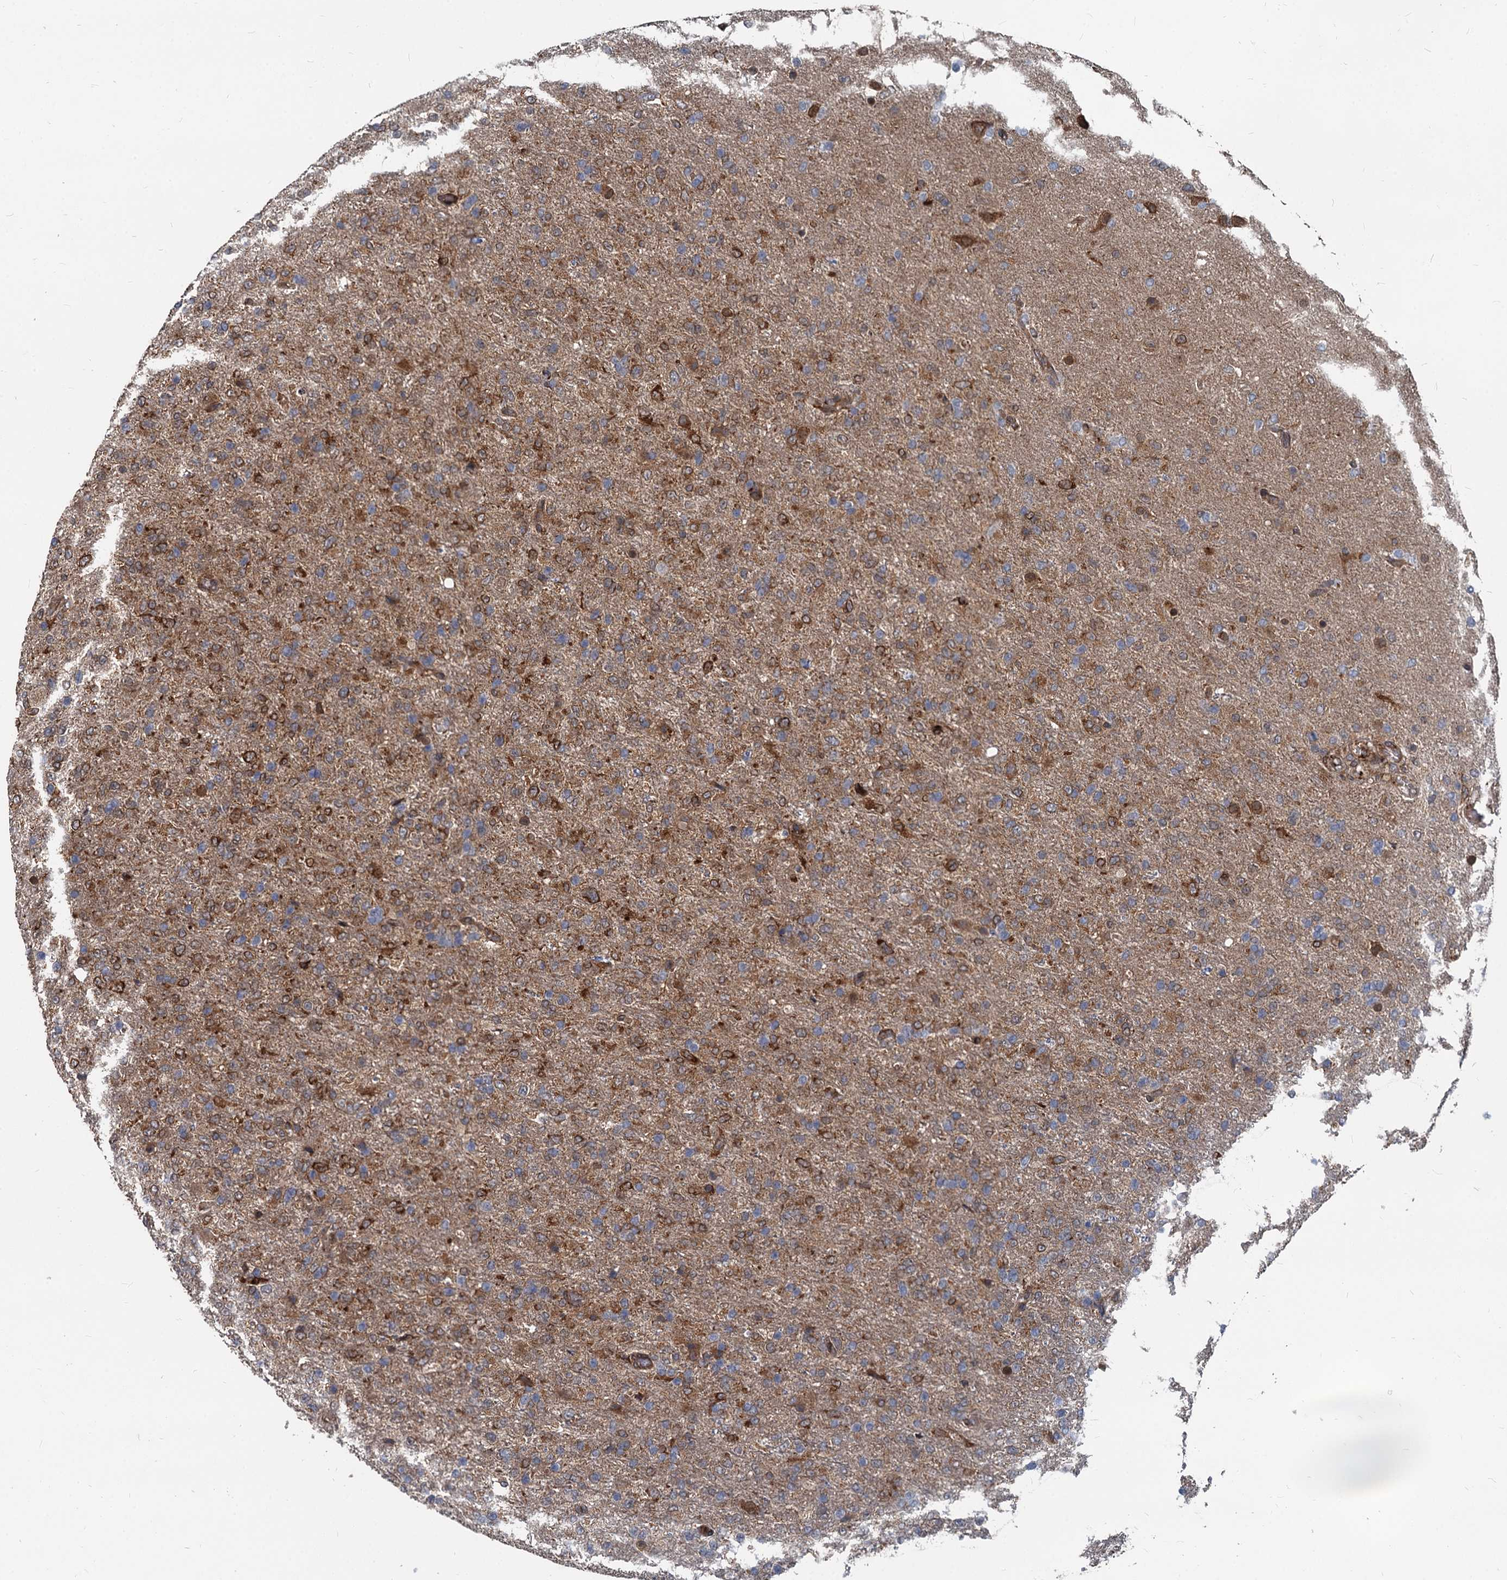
{"staining": {"intensity": "moderate", "quantity": "25%-75%", "location": "cytoplasmic/membranous"}, "tissue": "glioma", "cell_type": "Tumor cells", "image_type": "cancer", "snomed": [{"axis": "morphology", "description": "Glioma, malignant, High grade"}, {"axis": "topography", "description": "Brain"}], "caption": "High-grade glioma (malignant) stained with IHC displays moderate cytoplasmic/membranous positivity in about 25%-75% of tumor cells.", "gene": "STIM1", "patient": {"sex": "female", "age": 74}}